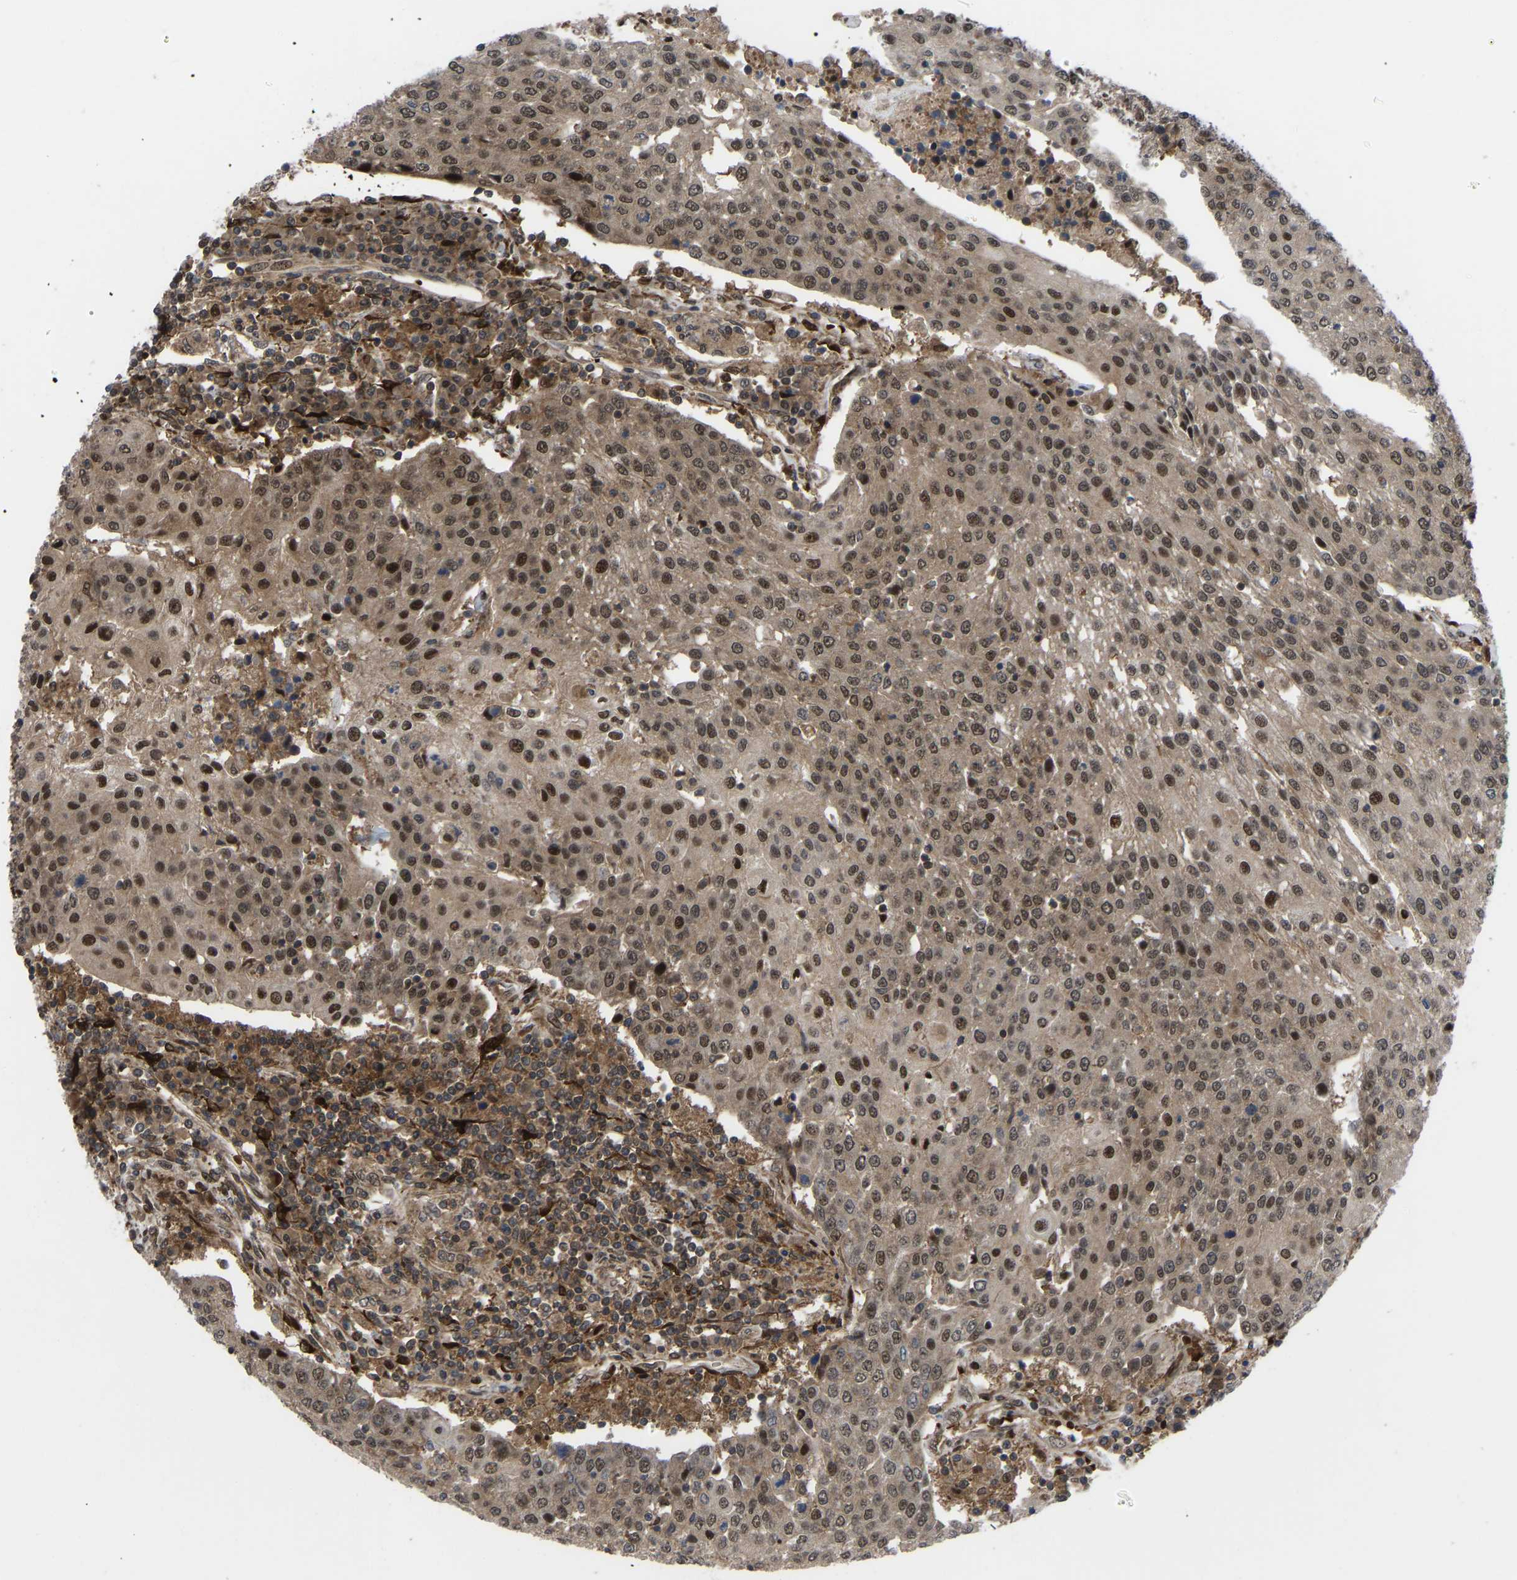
{"staining": {"intensity": "moderate", "quantity": ">75%", "location": "cytoplasmic/membranous,nuclear"}, "tissue": "urothelial cancer", "cell_type": "Tumor cells", "image_type": "cancer", "snomed": [{"axis": "morphology", "description": "Urothelial carcinoma, High grade"}, {"axis": "topography", "description": "Urinary bladder"}], "caption": "Urothelial cancer stained with a protein marker exhibits moderate staining in tumor cells.", "gene": "CYP7B1", "patient": {"sex": "female", "age": 85}}